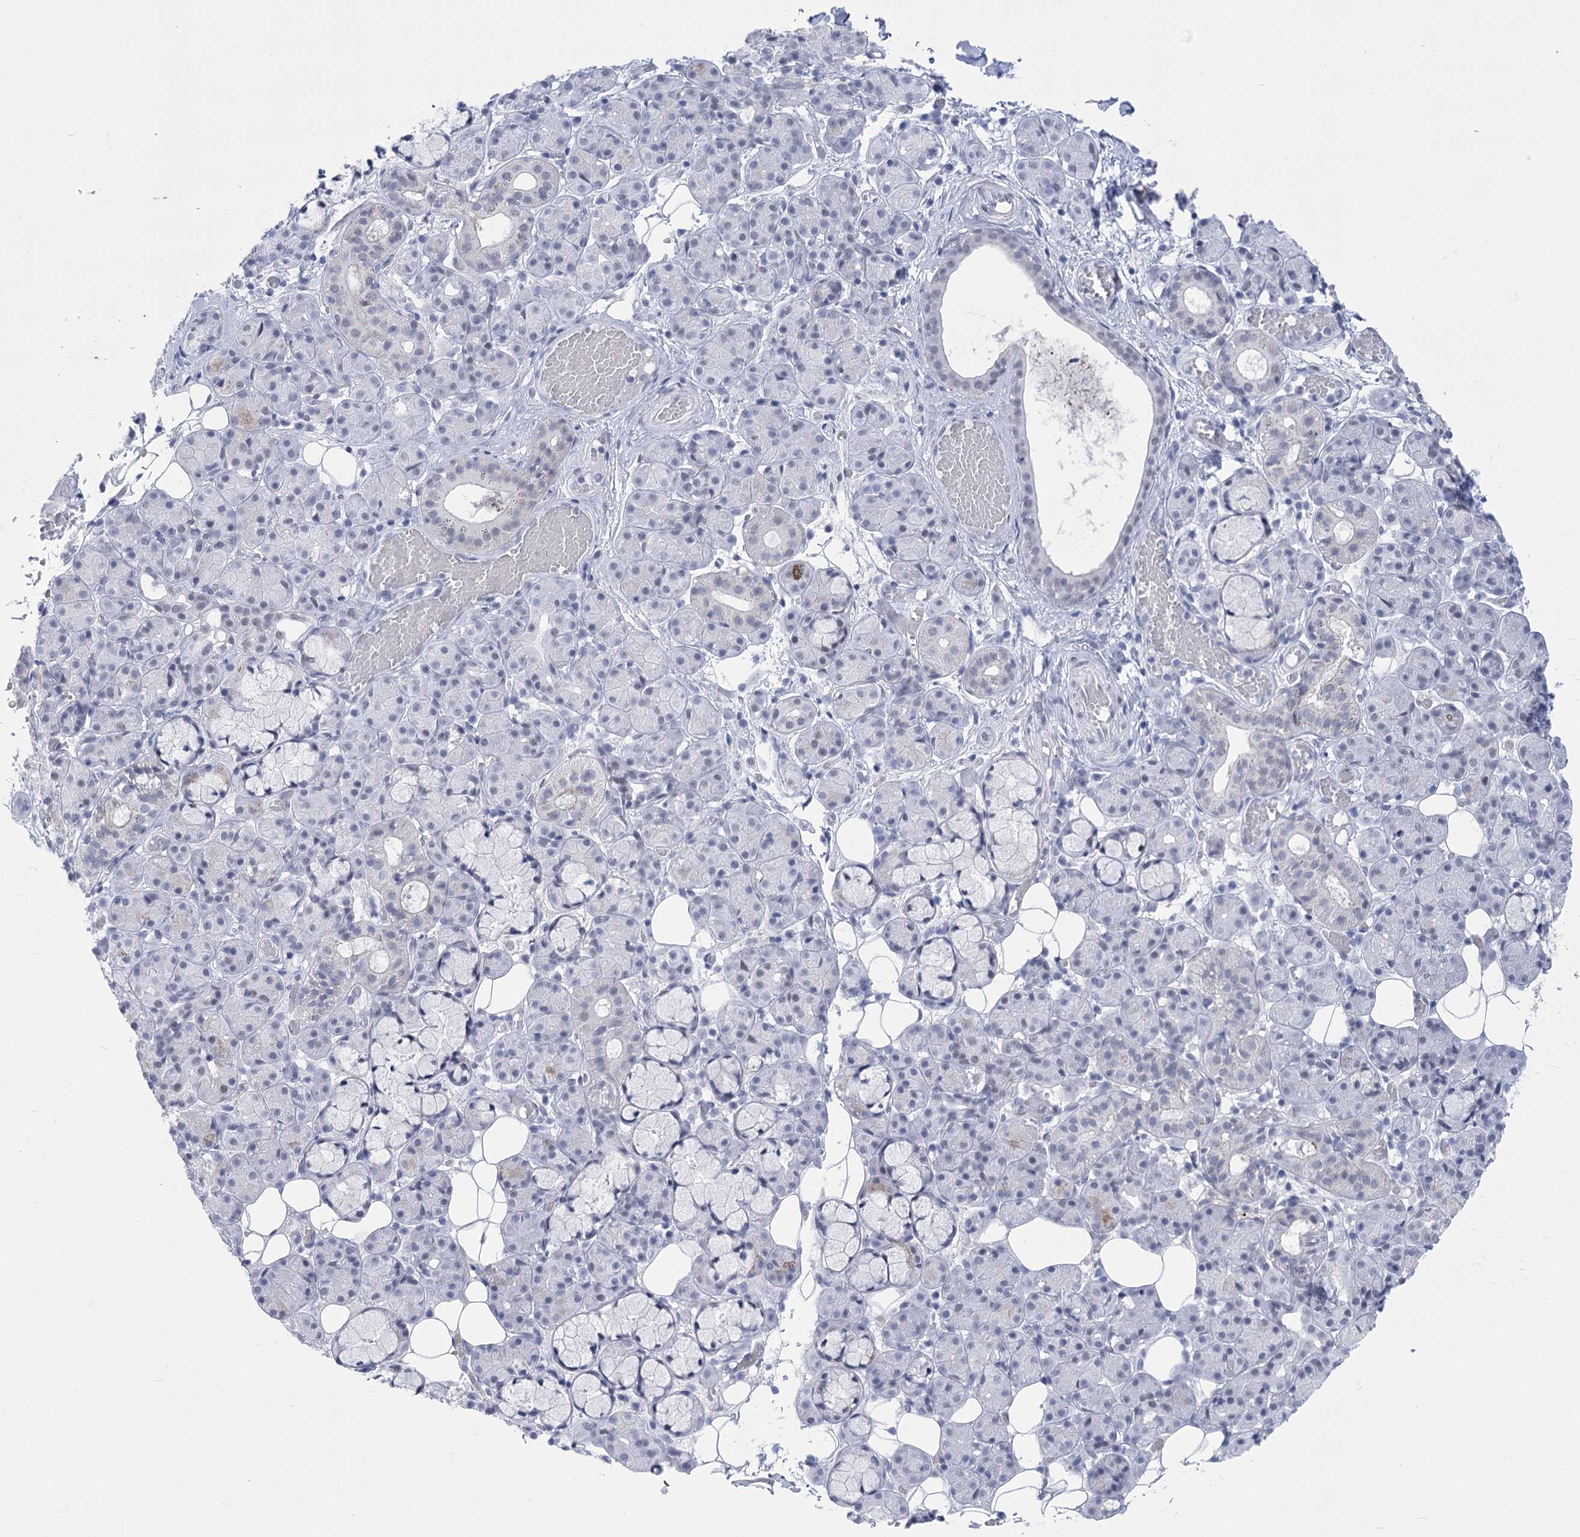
{"staining": {"intensity": "negative", "quantity": "none", "location": "none"}, "tissue": "salivary gland", "cell_type": "Glandular cells", "image_type": "normal", "snomed": [{"axis": "morphology", "description": "Normal tissue, NOS"}, {"axis": "topography", "description": "Salivary gland"}], "caption": "A high-resolution micrograph shows IHC staining of benign salivary gland, which shows no significant staining in glandular cells. (Stains: DAB (3,3'-diaminobenzidine) immunohistochemistry with hematoxylin counter stain, Microscopy: brightfield microscopy at high magnification).", "gene": "HORMAD1", "patient": {"sex": "male", "age": 63}}